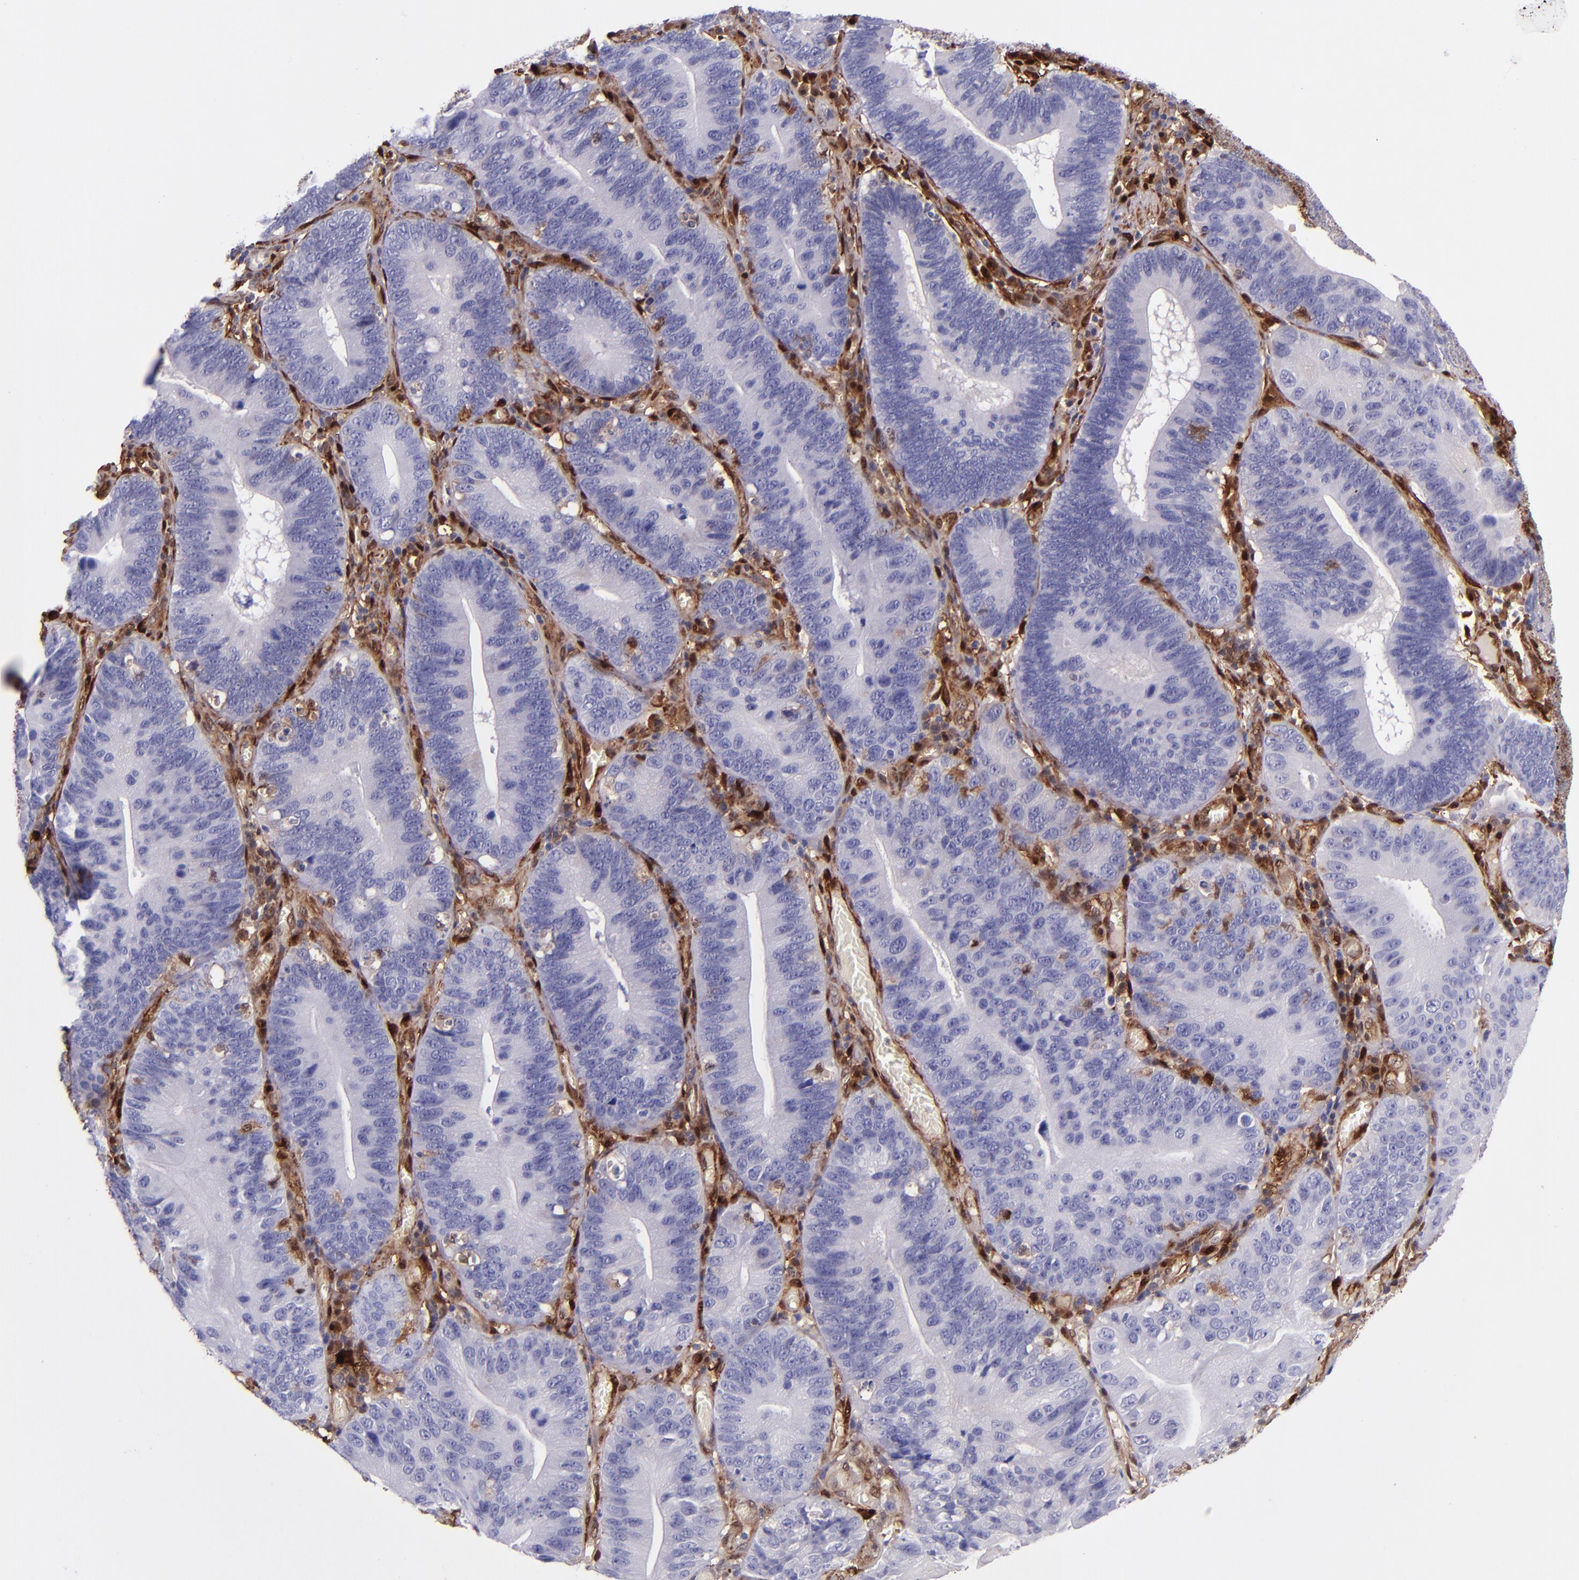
{"staining": {"intensity": "negative", "quantity": "none", "location": "none"}, "tissue": "stomach cancer", "cell_type": "Tumor cells", "image_type": "cancer", "snomed": [{"axis": "morphology", "description": "Adenocarcinoma, NOS"}, {"axis": "topography", "description": "Stomach"}, {"axis": "topography", "description": "Gastric cardia"}], "caption": "Stomach cancer (adenocarcinoma) was stained to show a protein in brown. There is no significant expression in tumor cells.", "gene": "LGALS1", "patient": {"sex": "male", "age": 59}}